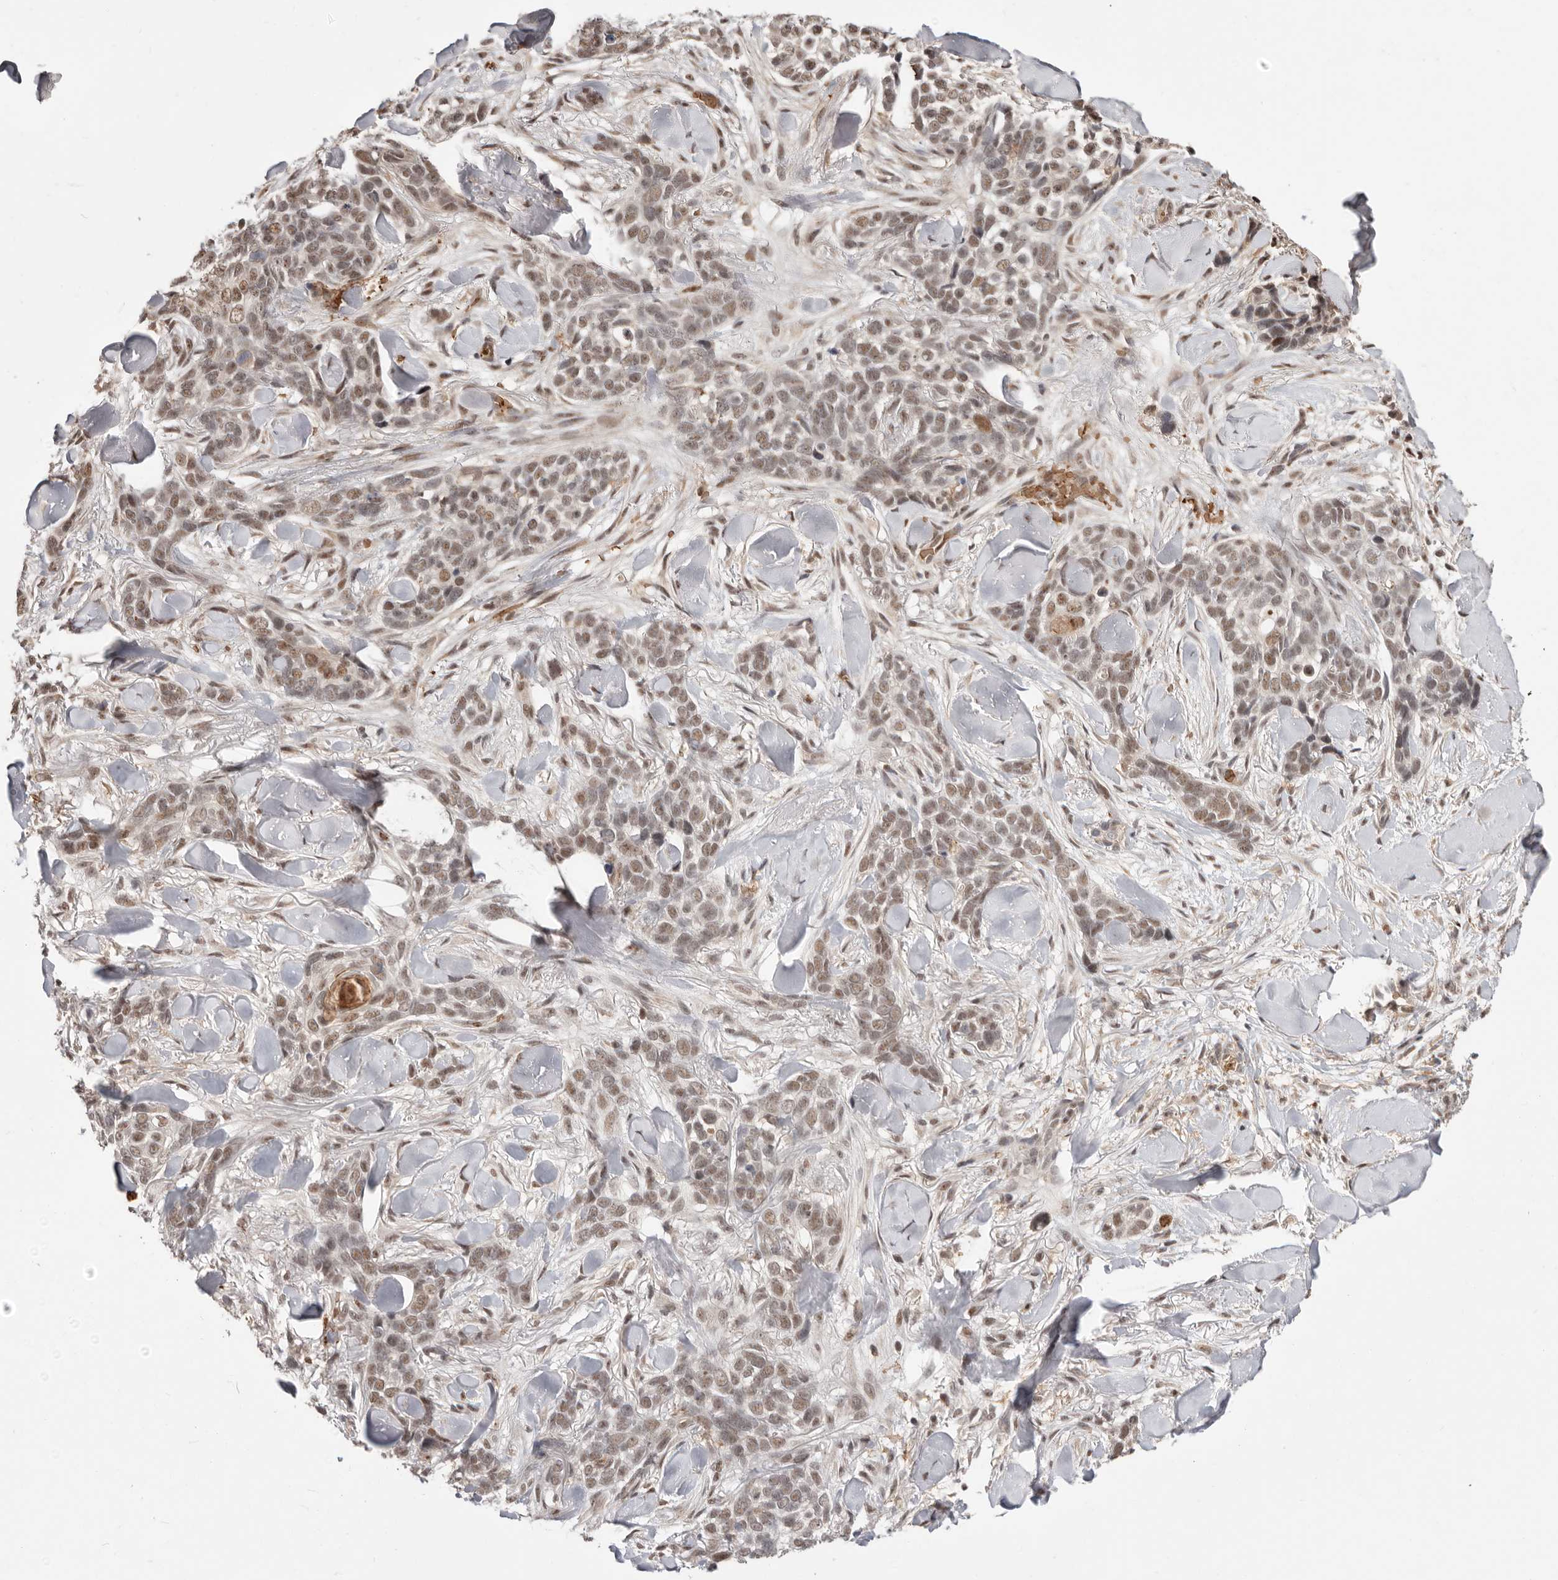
{"staining": {"intensity": "weak", "quantity": ">75%", "location": "nuclear"}, "tissue": "skin cancer", "cell_type": "Tumor cells", "image_type": "cancer", "snomed": [{"axis": "morphology", "description": "Basal cell carcinoma"}, {"axis": "topography", "description": "Skin"}], "caption": "A high-resolution histopathology image shows immunohistochemistry staining of basal cell carcinoma (skin), which shows weak nuclear staining in about >75% of tumor cells.", "gene": "NCOA3", "patient": {"sex": "female", "age": 82}}